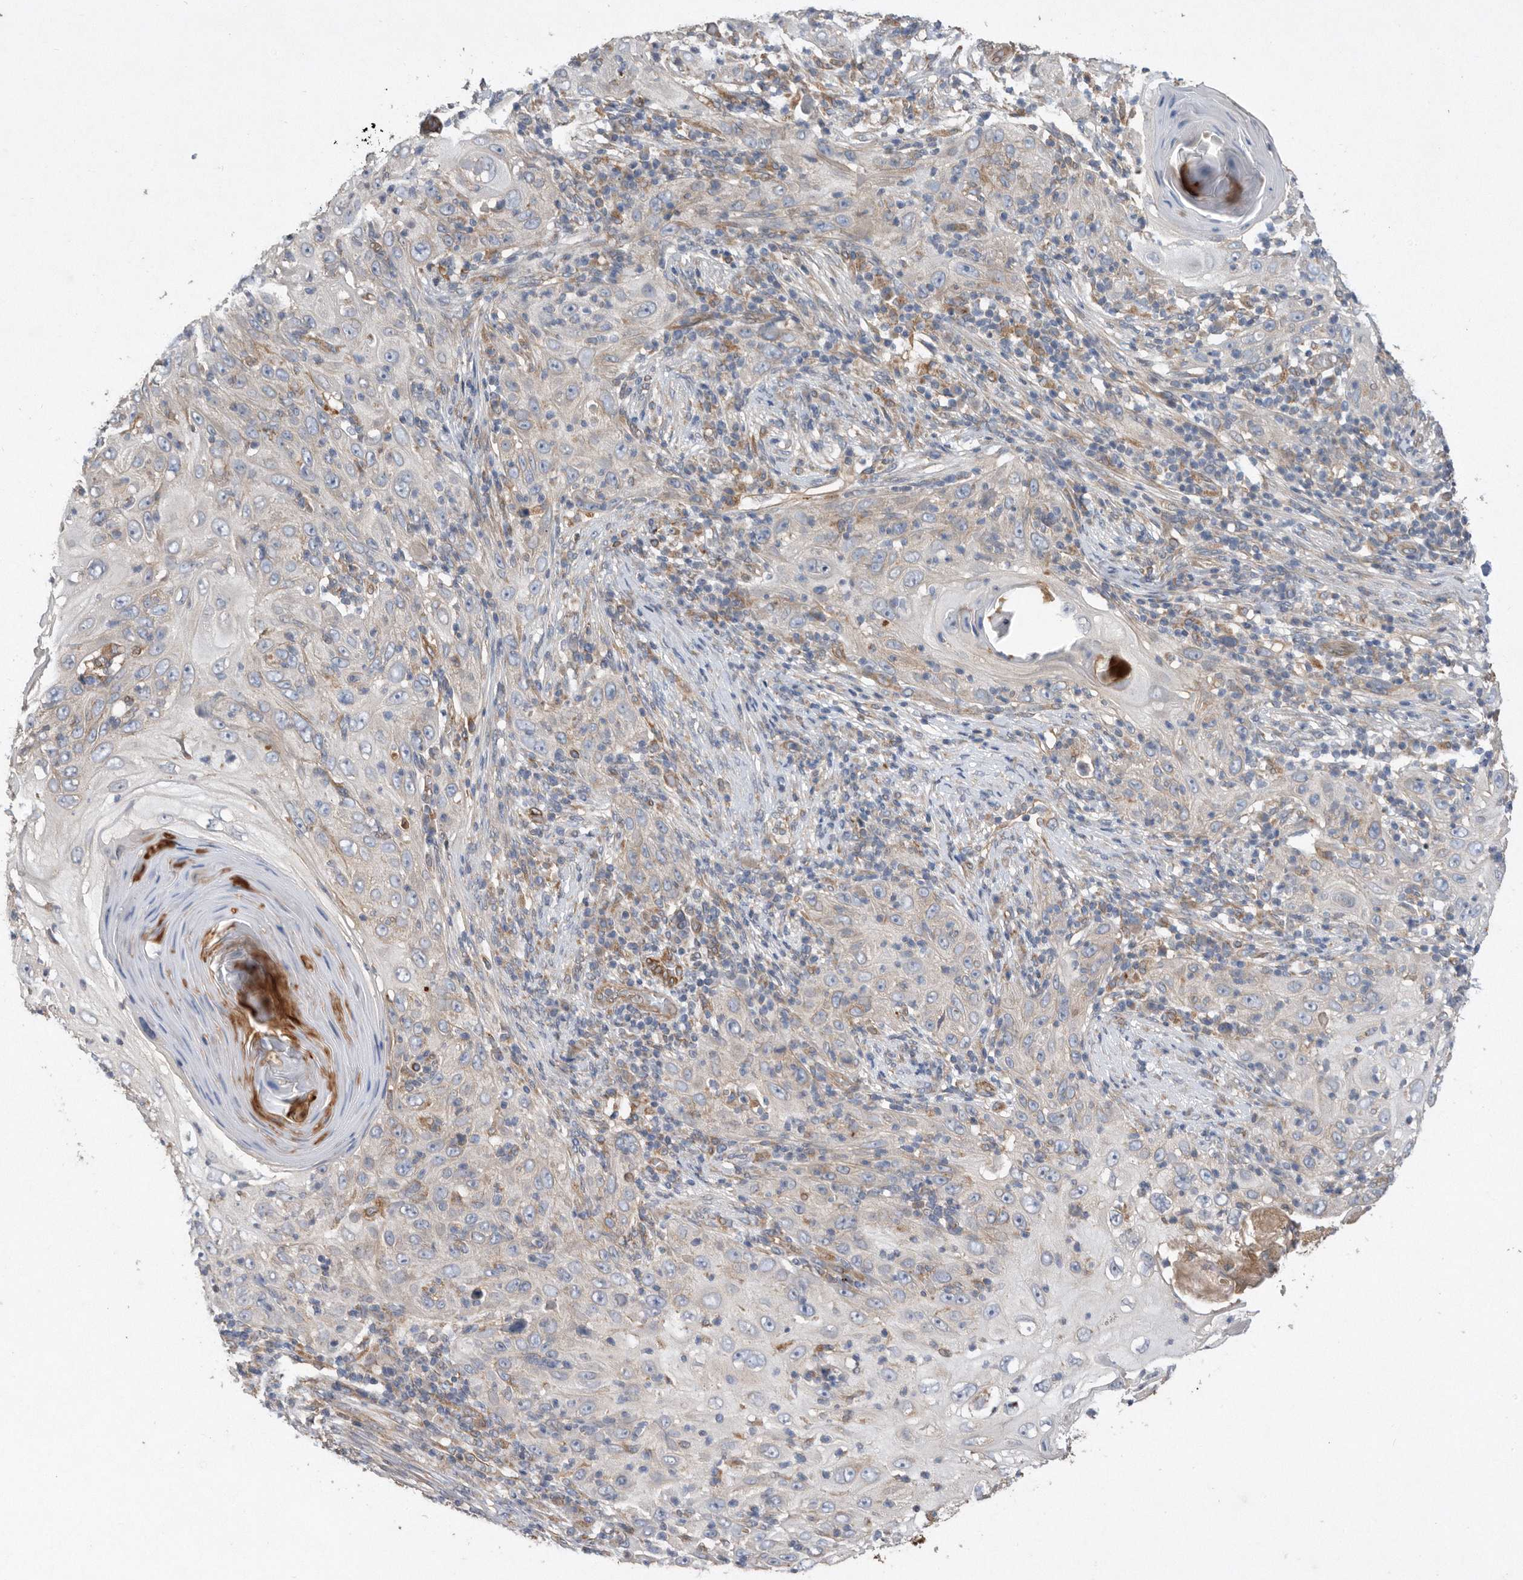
{"staining": {"intensity": "negative", "quantity": "none", "location": "none"}, "tissue": "skin cancer", "cell_type": "Tumor cells", "image_type": "cancer", "snomed": [{"axis": "morphology", "description": "Squamous cell carcinoma, NOS"}, {"axis": "topography", "description": "Skin"}], "caption": "This micrograph is of skin cancer stained with immunohistochemistry (IHC) to label a protein in brown with the nuclei are counter-stained blue. There is no staining in tumor cells.", "gene": "PON2", "patient": {"sex": "female", "age": 88}}